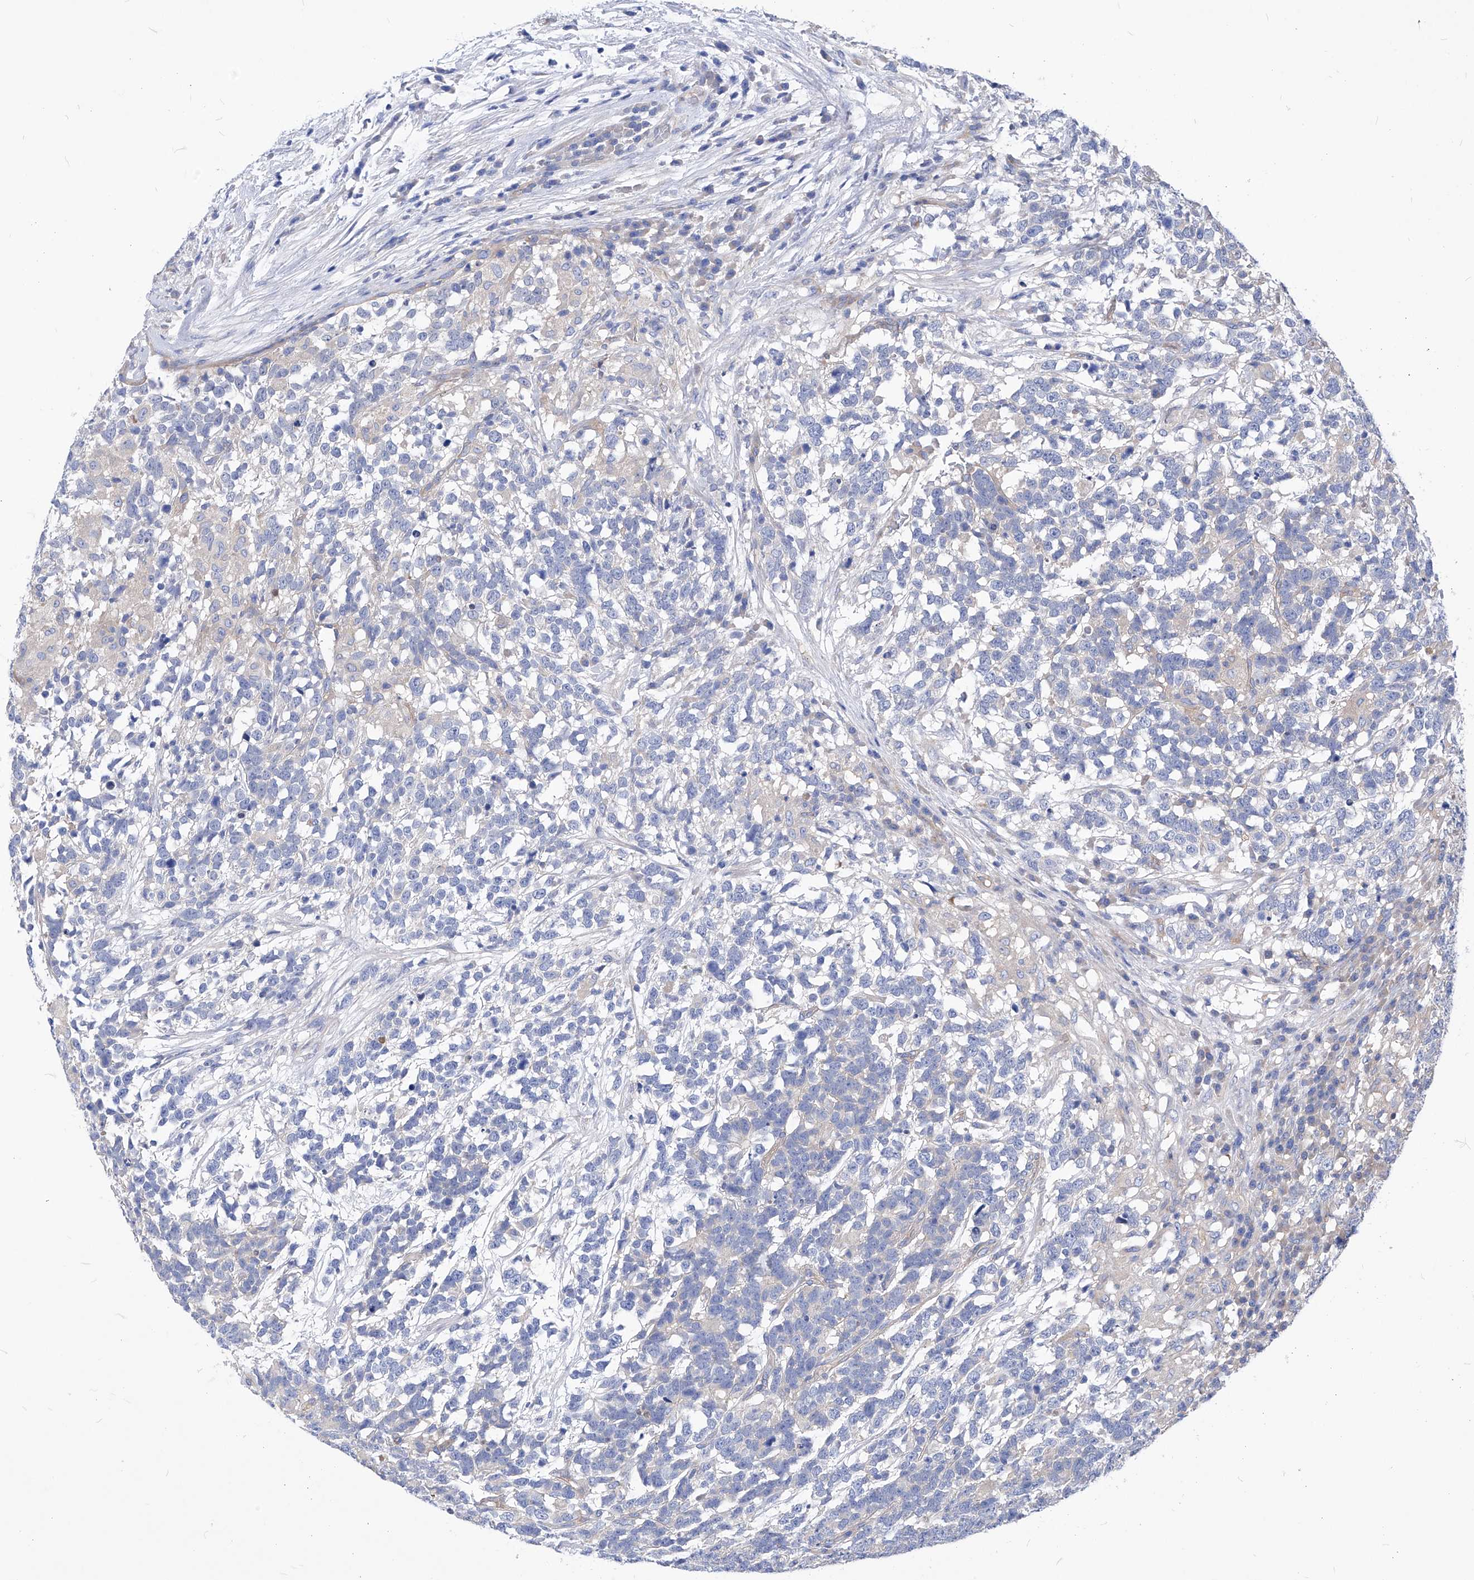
{"staining": {"intensity": "negative", "quantity": "none", "location": "none"}, "tissue": "testis cancer", "cell_type": "Tumor cells", "image_type": "cancer", "snomed": [{"axis": "morphology", "description": "Carcinoma, Embryonal, NOS"}, {"axis": "topography", "description": "Testis"}], "caption": "IHC micrograph of neoplastic tissue: testis cancer stained with DAB shows no significant protein staining in tumor cells.", "gene": "XPNPEP1", "patient": {"sex": "male", "age": 26}}